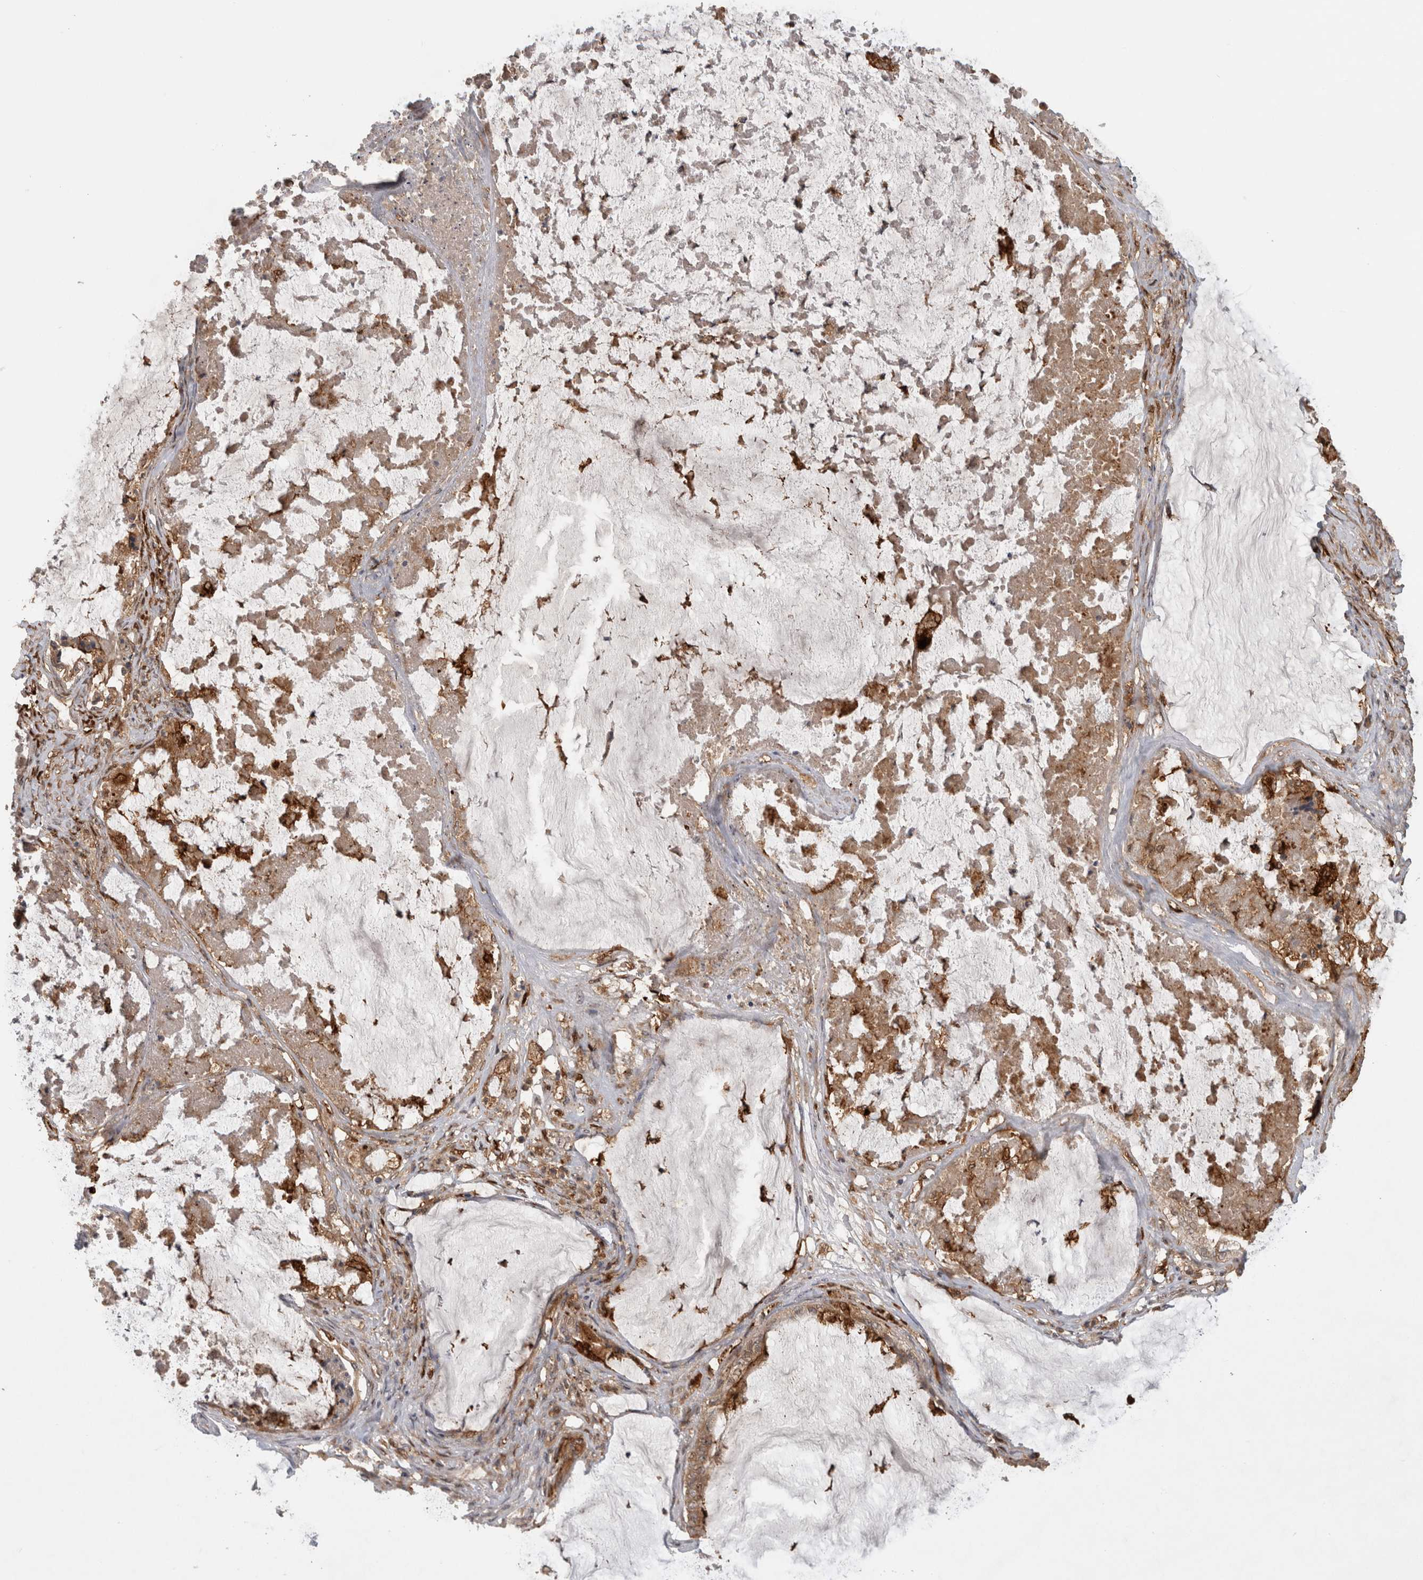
{"staining": {"intensity": "moderate", "quantity": ">75%", "location": "cytoplasmic/membranous"}, "tissue": "ovarian cancer", "cell_type": "Tumor cells", "image_type": "cancer", "snomed": [{"axis": "morphology", "description": "Cystadenocarcinoma, mucinous, NOS"}, {"axis": "topography", "description": "Ovary"}], "caption": "This is a micrograph of immunohistochemistry (IHC) staining of mucinous cystadenocarcinoma (ovarian), which shows moderate positivity in the cytoplasmic/membranous of tumor cells.", "gene": "ATXN2", "patient": {"sex": "female", "age": 61}}